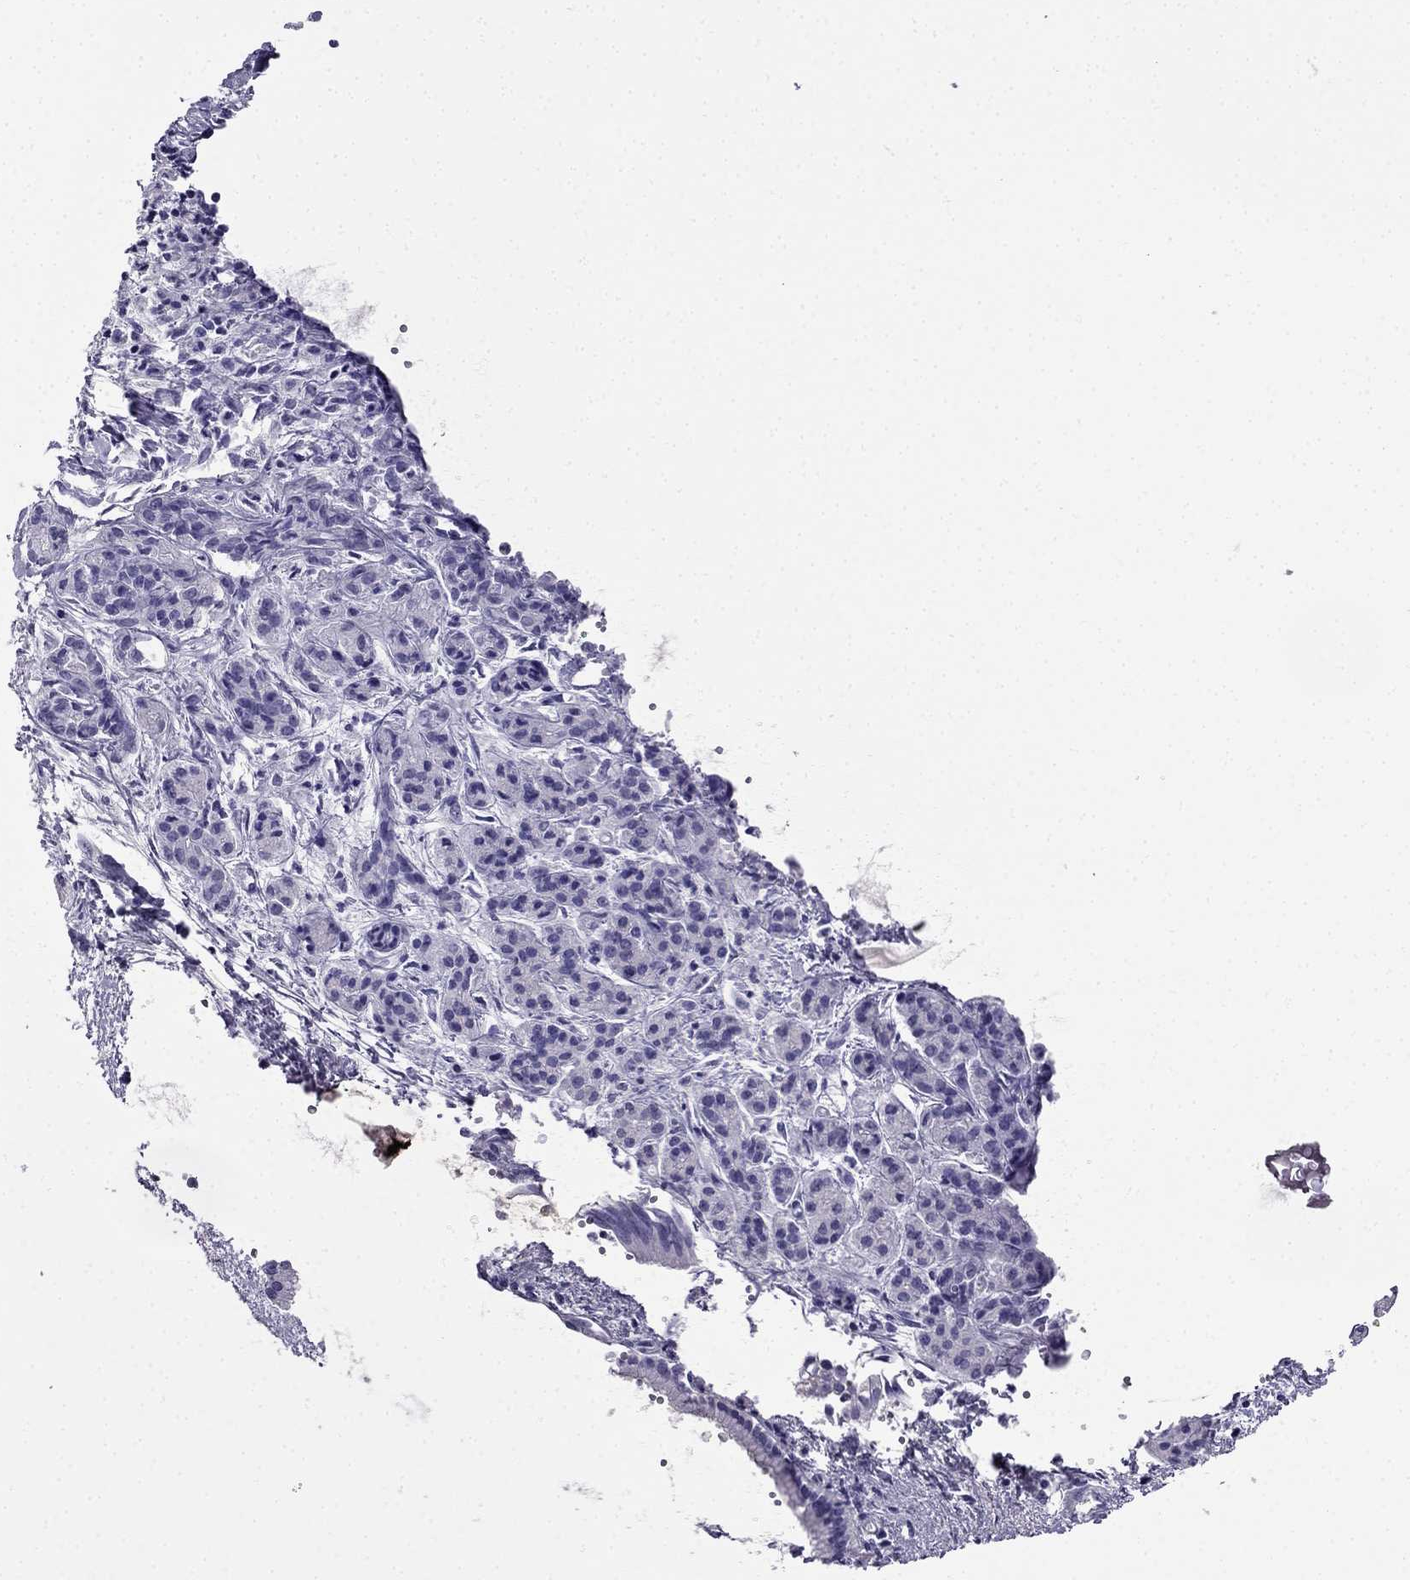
{"staining": {"intensity": "negative", "quantity": "none", "location": "none"}, "tissue": "pancreatic cancer", "cell_type": "Tumor cells", "image_type": "cancer", "snomed": [{"axis": "morphology", "description": "Adenocarcinoma, NOS"}, {"axis": "topography", "description": "Pancreas"}], "caption": "DAB immunohistochemical staining of human adenocarcinoma (pancreatic) displays no significant positivity in tumor cells.", "gene": "CDHR4", "patient": {"sex": "male", "age": 48}}